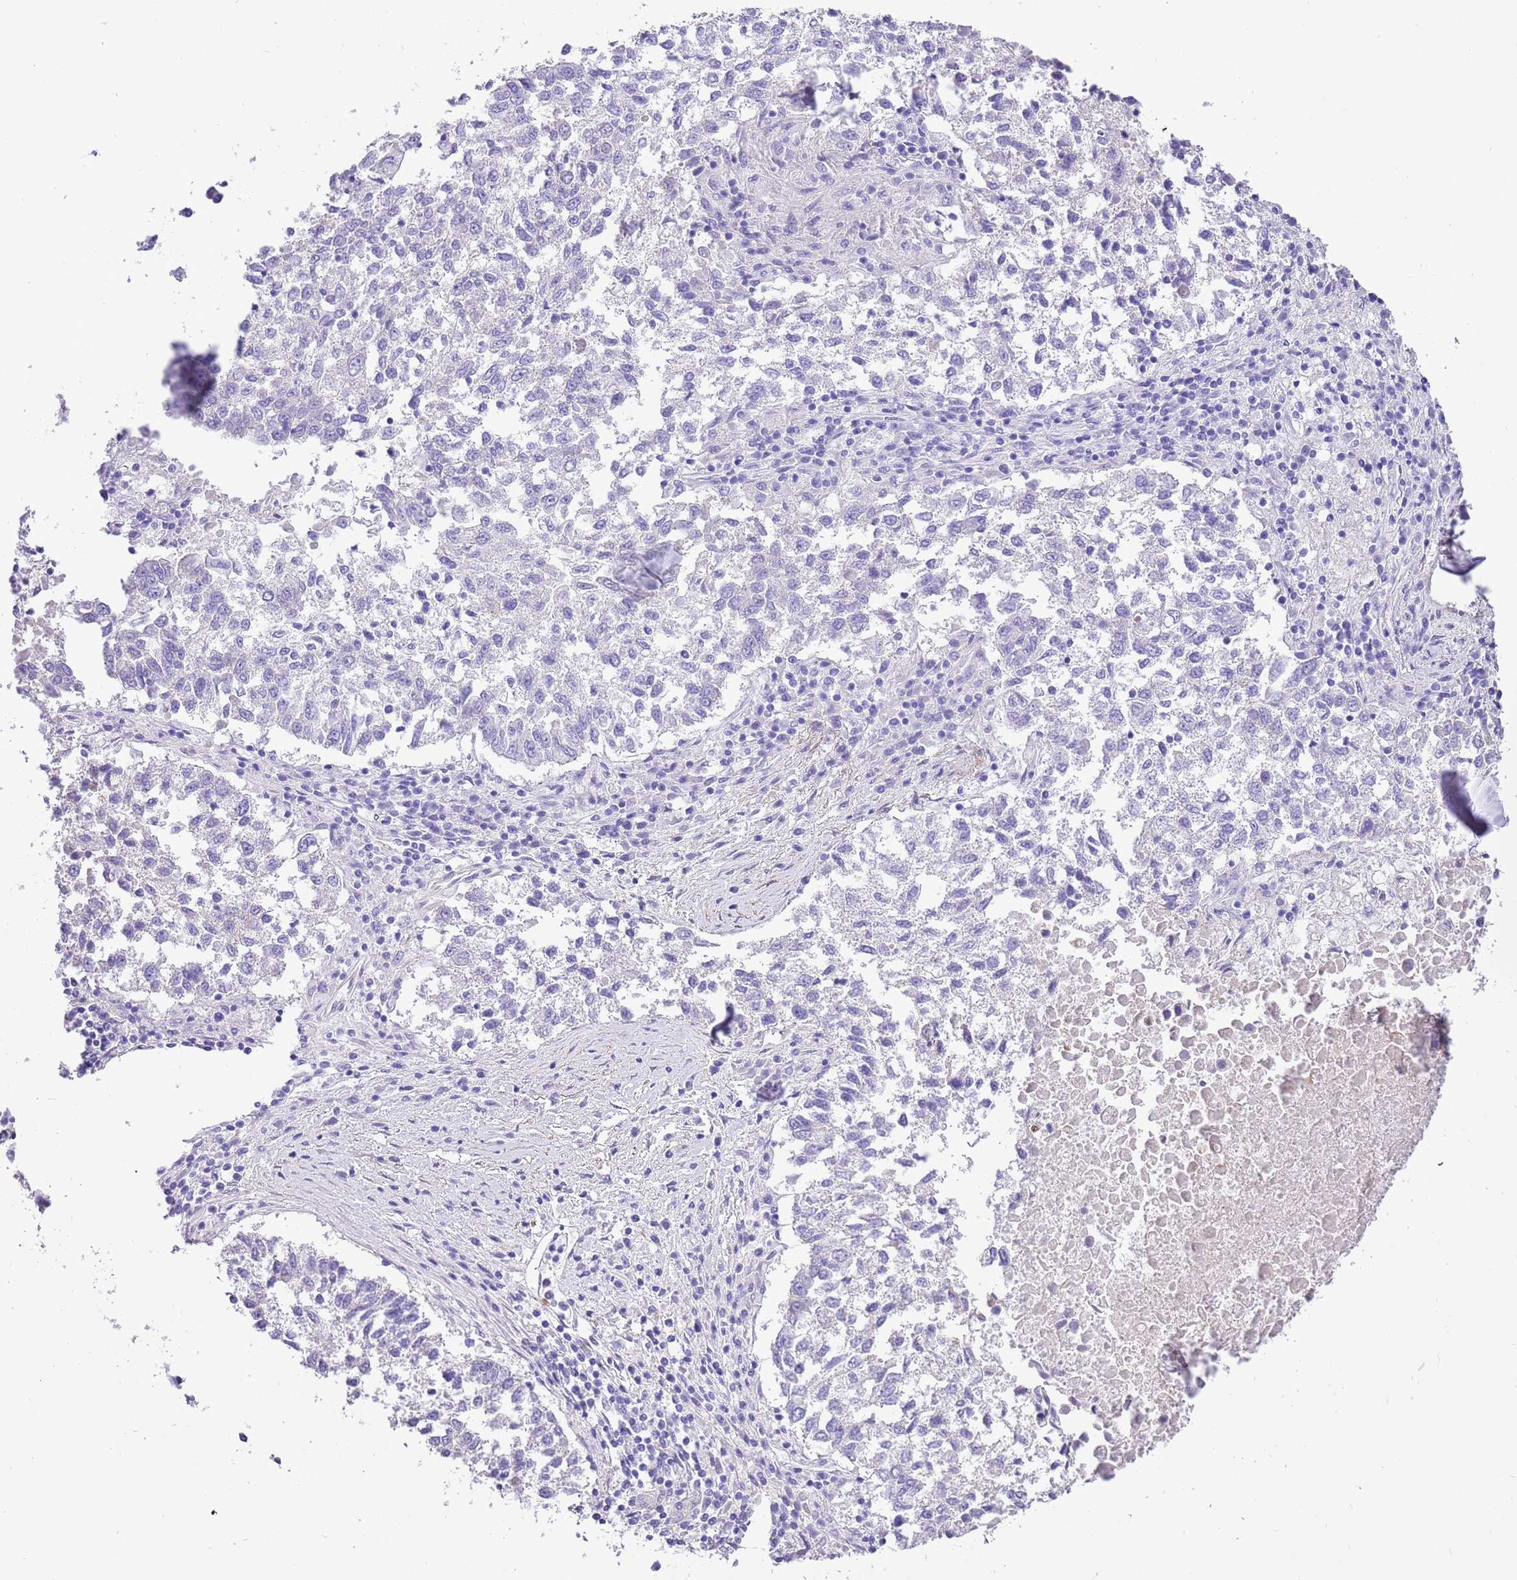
{"staining": {"intensity": "negative", "quantity": "none", "location": "none"}, "tissue": "lung cancer", "cell_type": "Tumor cells", "image_type": "cancer", "snomed": [{"axis": "morphology", "description": "Squamous cell carcinoma, NOS"}, {"axis": "topography", "description": "Lung"}], "caption": "A photomicrograph of lung cancer (squamous cell carcinoma) stained for a protein shows no brown staining in tumor cells.", "gene": "KBTBD3", "patient": {"sex": "male", "age": 73}}